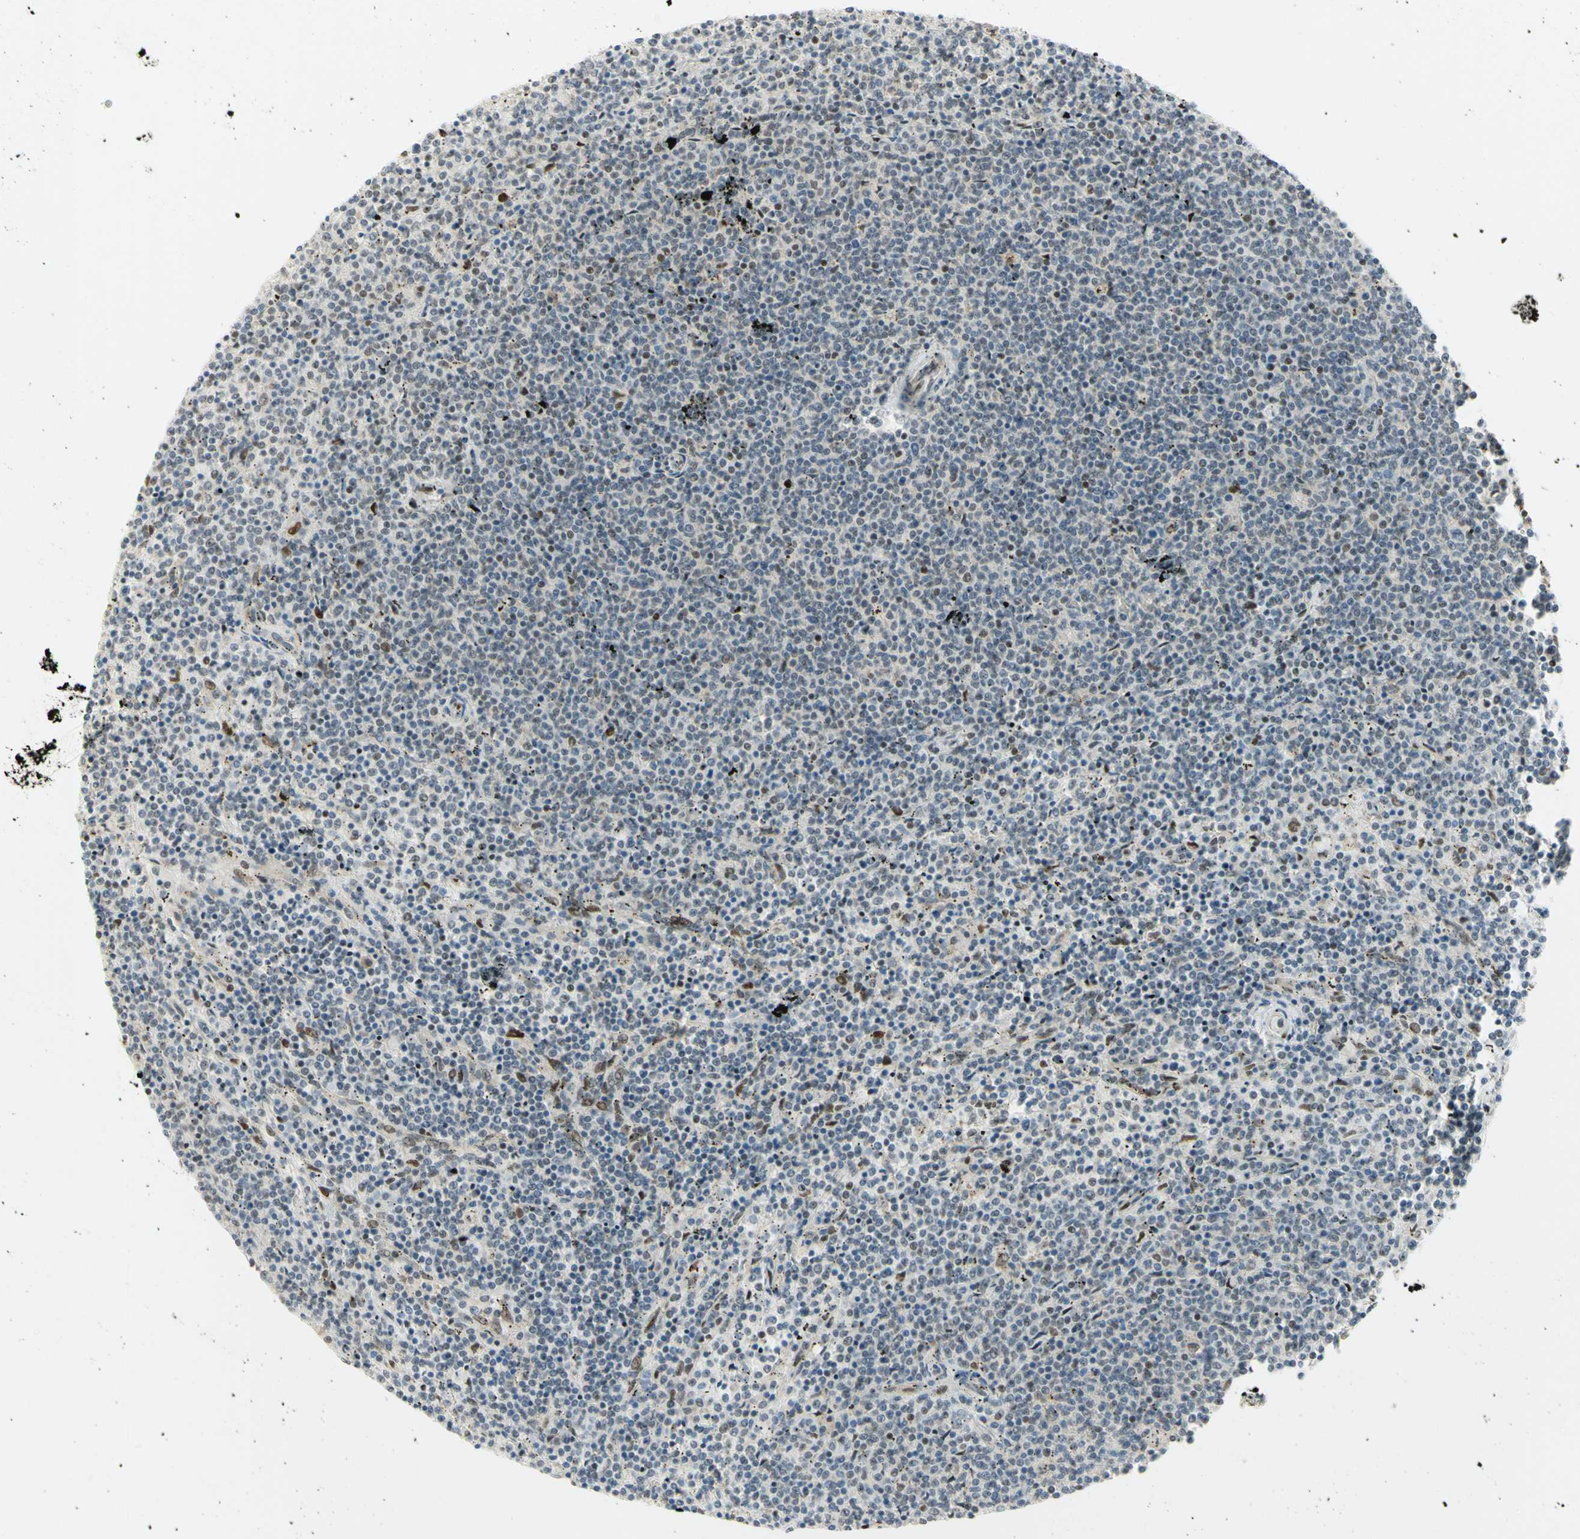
{"staining": {"intensity": "weak", "quantity": "<25%", "location": "cytoplasmic/membranous,nuclear"}, "tissue": "lymphoma", "cell_type": "Tumor cells", "image_type": "cancer", "snomed": [{"axis": "morphology", "description": "Malignant lymphoma, non-Hodgkin's type, Low grade"}, {"axis": "topography", "description": "Spleen"}], "caption": "Malignant lymphoma, non-Hodgkin's type (low-grade) was stained to show a protein in brown. There is no significant expression in tumor cells.", "gene": "DDX1", "patient": {"sex": "female", "age": 50}}